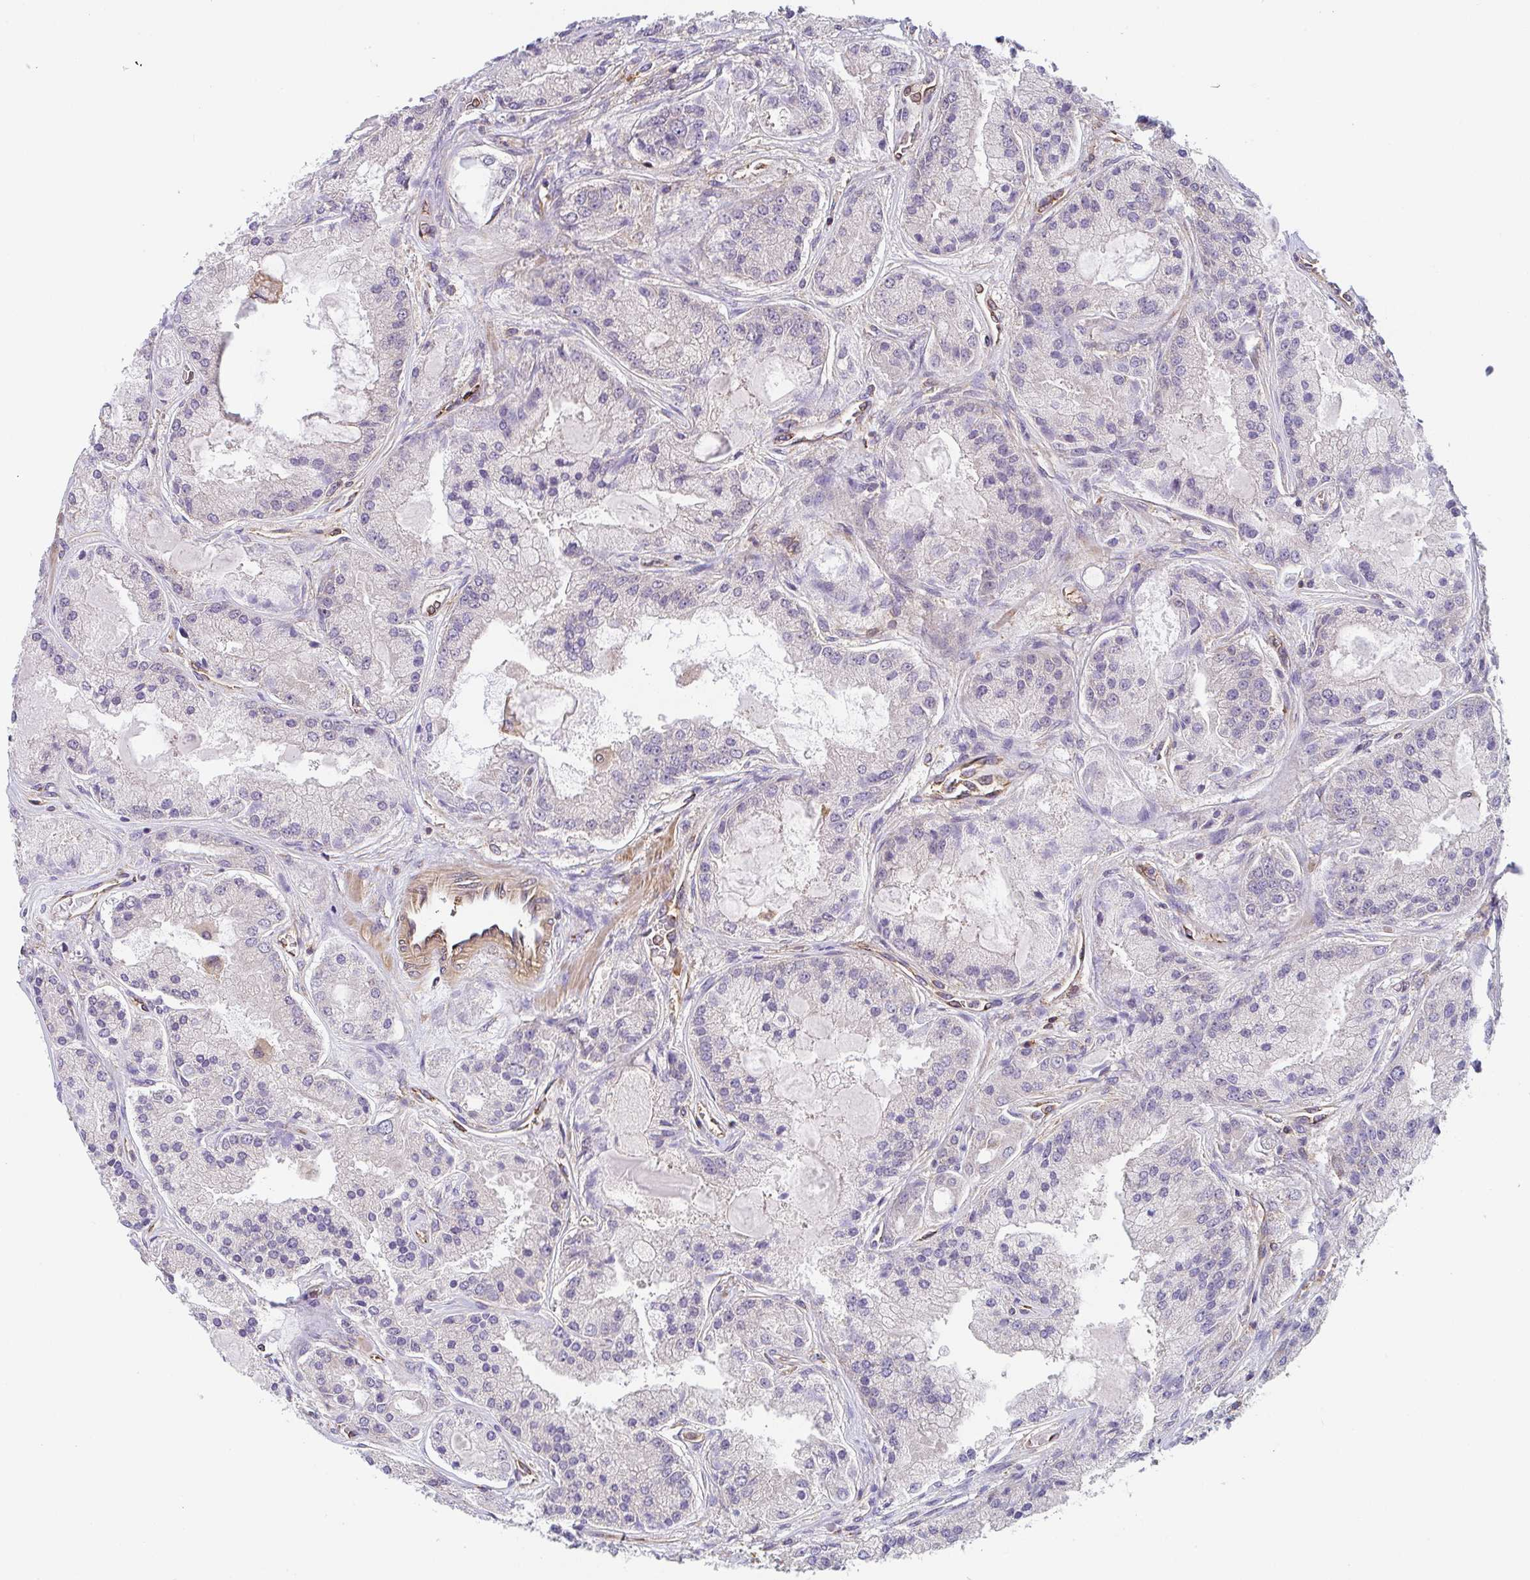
{"staining": {"intensity": "negative", "quantity": "none", "location": "none"}, "tissue": "prostate cancer", "cell_type": "Tumor cells", "image_type": "cancer", "snomed": [{"axis": "morphology", "description": "Adenocarcinoma, High grade"}, {"axis": "topography", "description": "Prostate"}], "caption": "There is no significant positivity in tumor cells of adenocarcinoma (high-grade) (prostate).", "gene": "TMEM229A", "patient": {"sex": "male", "age": 67}}